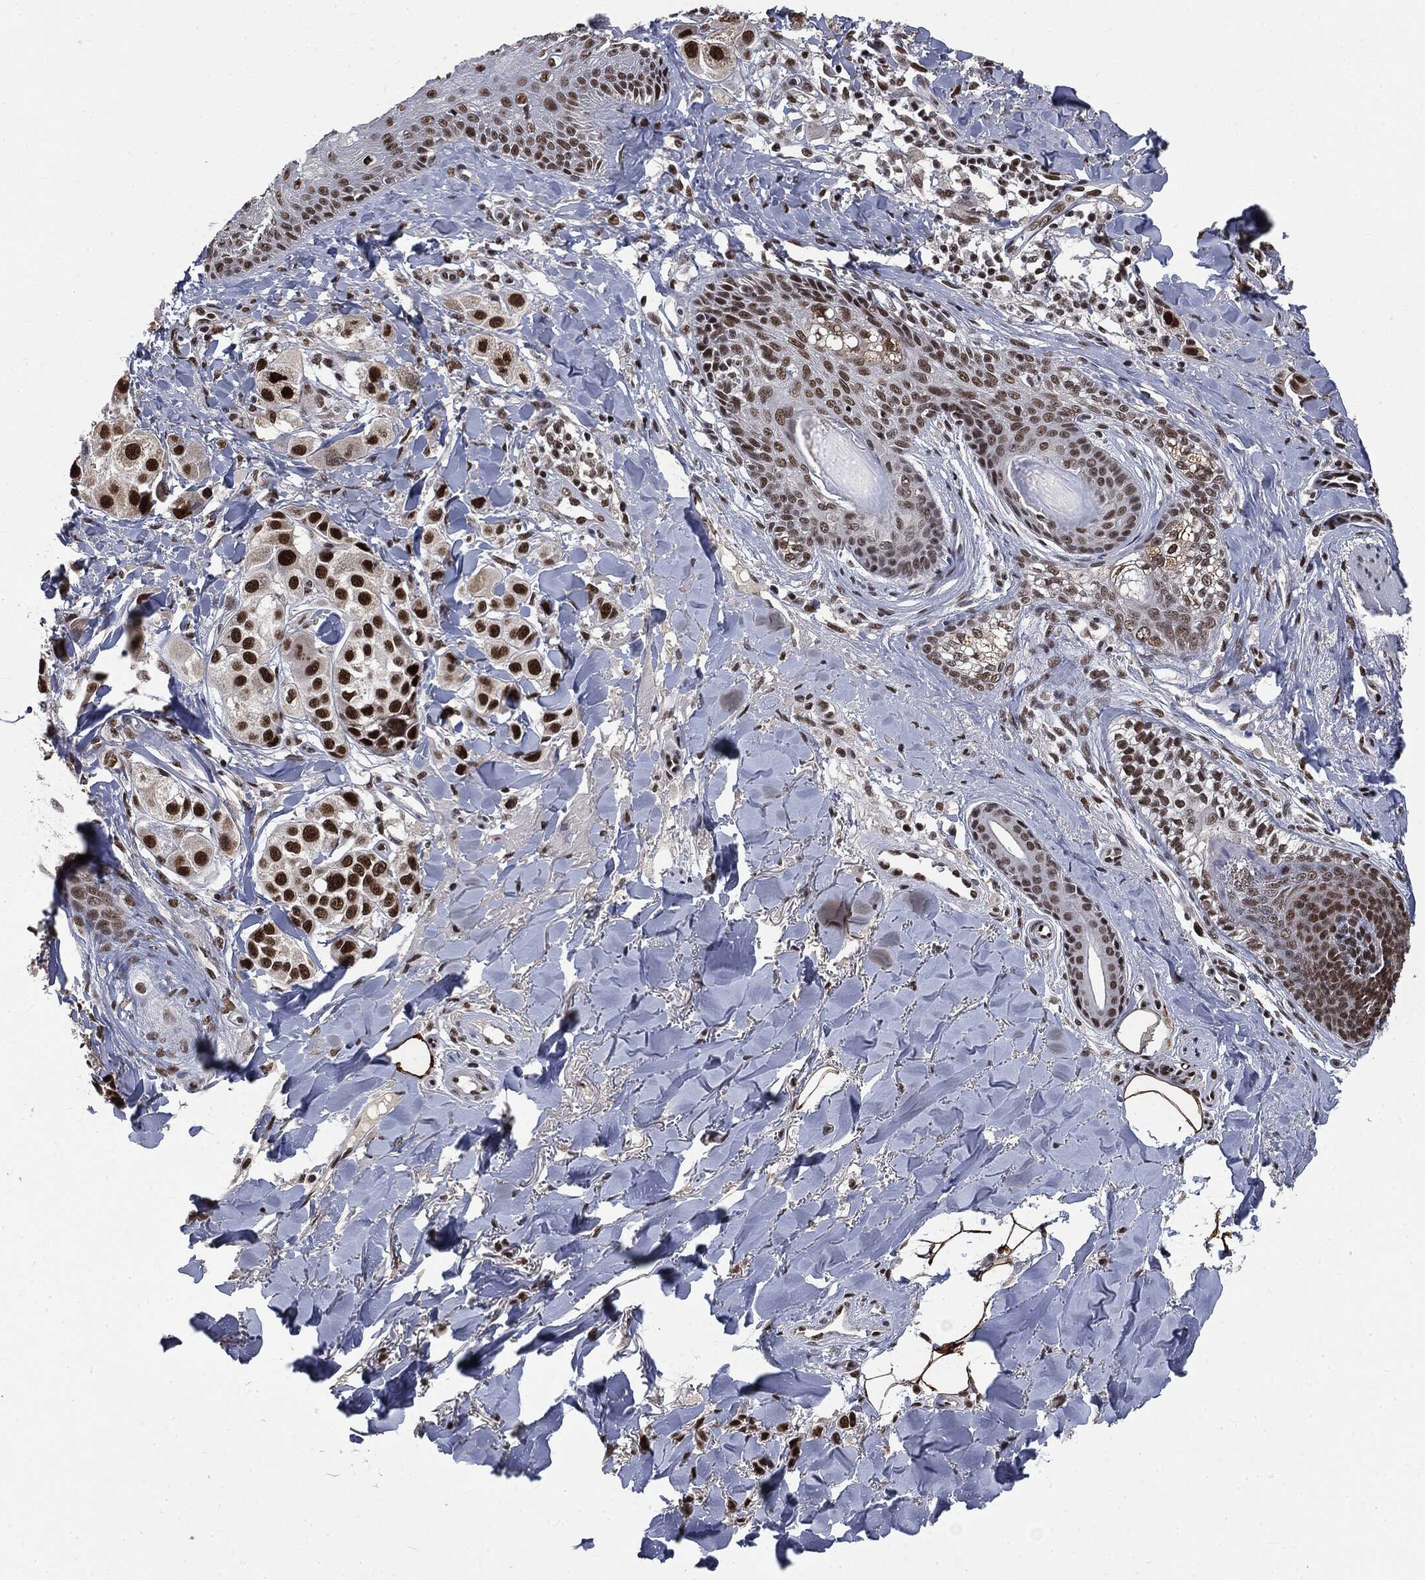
{"staining": {"intensity": "strong", "quantity": ">75%", "location": "nuclear"}, "tissue": "melanoma", "cell_type": "Tumor cells", "image_type": "cancer", "snomed": [{"axis": "morphology", "description": "Malignant melanoma, NOS"}, {"axis": "topography", "description": "Skin"}], "caption": "This histopathology image demonstrates IHC staining of melanoma, with high strong nuclear expression in approximately >75% of tumor cells.", "gene": "DPH2", "patient": {"sex": "male", "age": 57}}